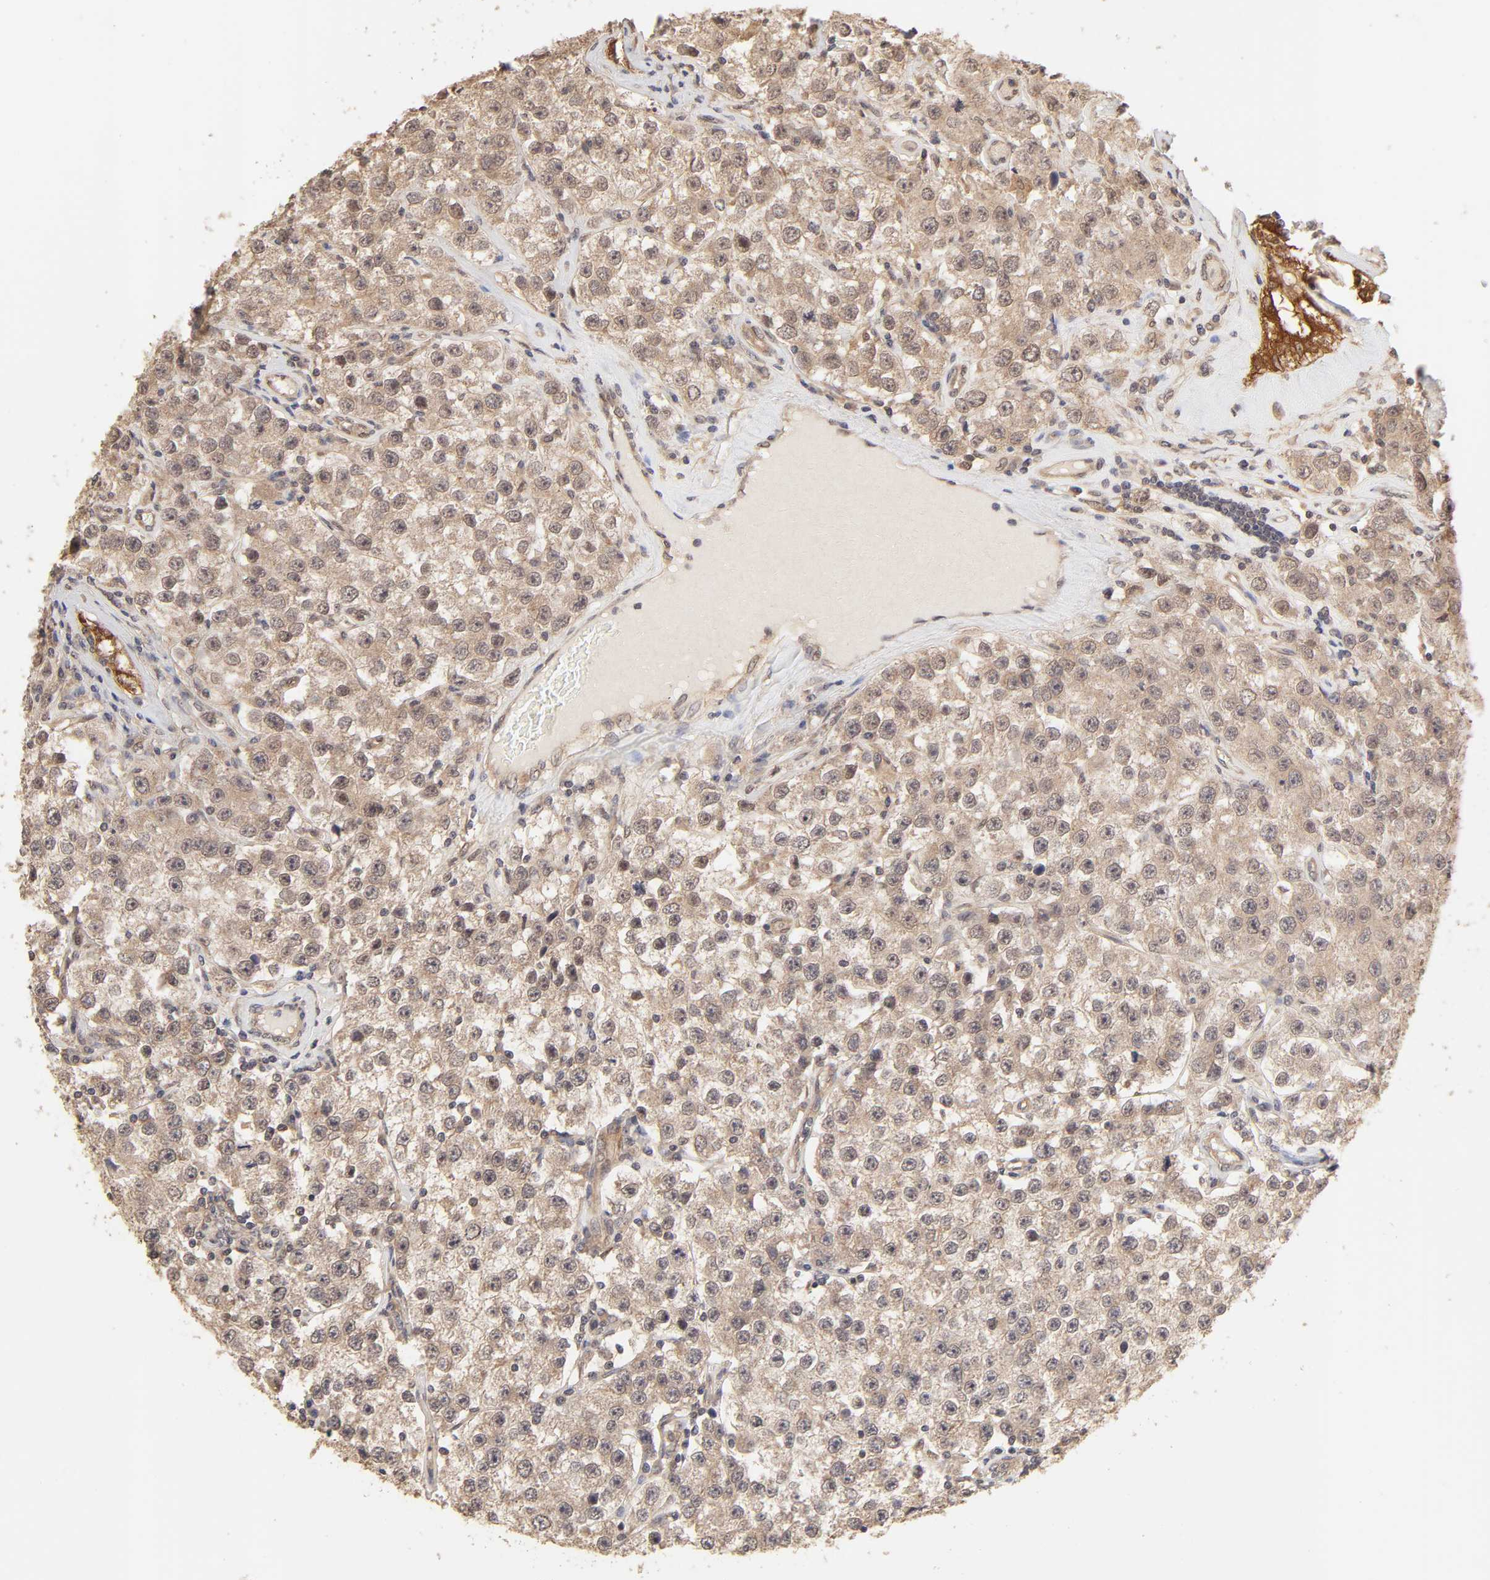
{"staining": {"intensity": "moderate", "quantity": ">75%", "location": "cytoplasmic/membranous"}, "tissue": "testis cancer", "cell_type": "Tumor cells", "image_type": "cancer", "snomed": [{"axis": "morphology", "description": "Seminoma, NOS"}, {"axis": "topography", "description": "Testis"}], "caption": "Moderate cytoplasmic/membranous protein positivity is identified in about >75% of tumor cells in testis seminoma. (Brightfield microscopy of DAB IHC at high magnification).", "gene": "MAPK1", "patient": {"sex": "male", "age": 52}}